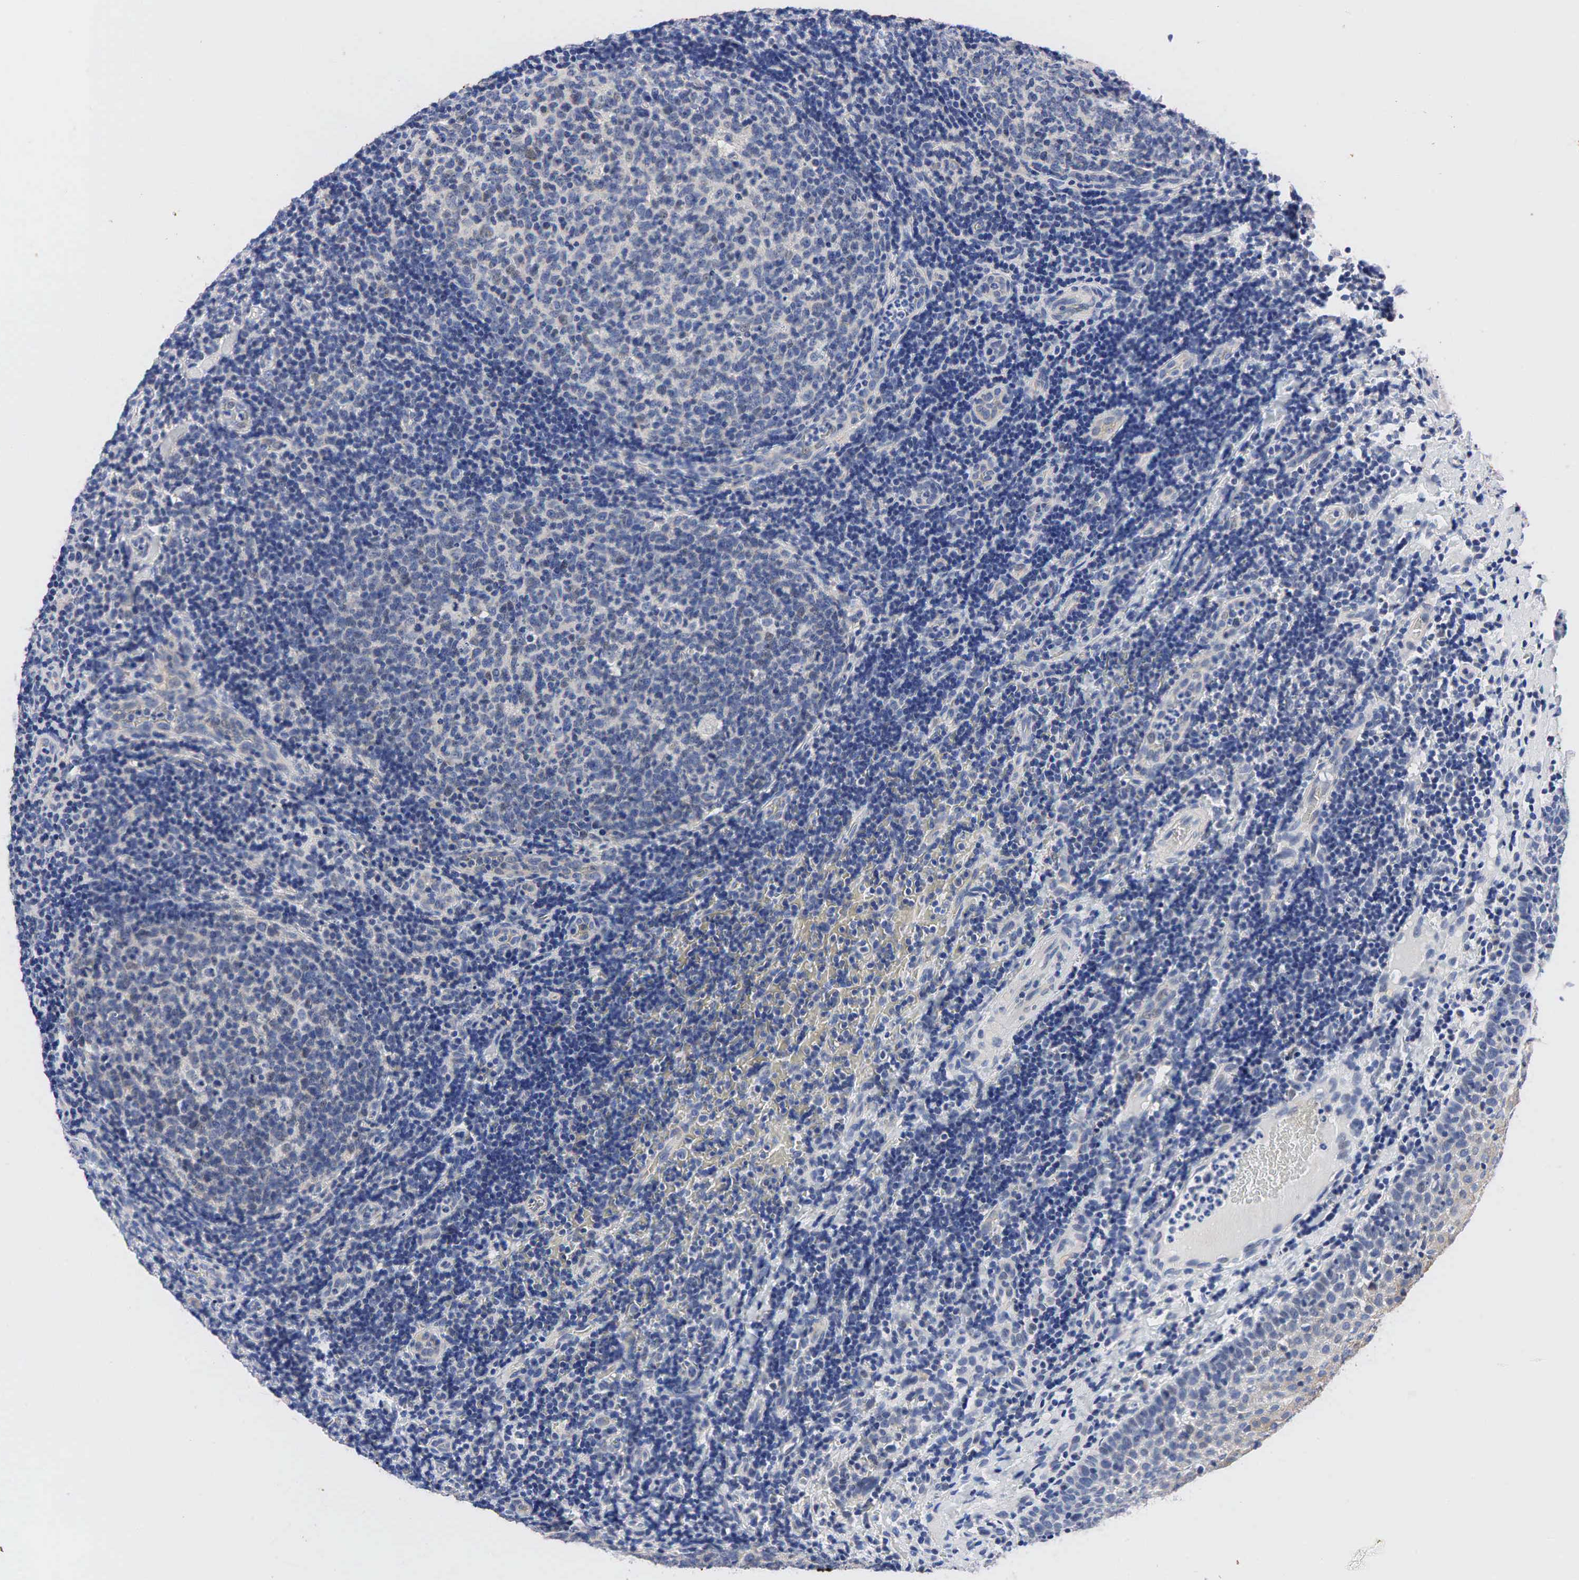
{"staining": {"intensity": "weak", "quantity": "<25%", "location": "nuclear"}, "tissue": "tonsil", "cell_type": "Germinal center cells", "image_type": "normal", "snomed": [{"axis": "morphology", "description": "Normal tissue, NOS"}, {"axis": "topography", "description": "Tonsil"}], "caption": "DAB (3,3'-diaminobenzidine) immunohistochemical staining of benign human tonsil demonstrates no significant staining in germinal center cells. (DAB immunohistochemistry (IHC), high magnification).", "gene": "PGR", "patient": {"sex": "female", "age": 3}}